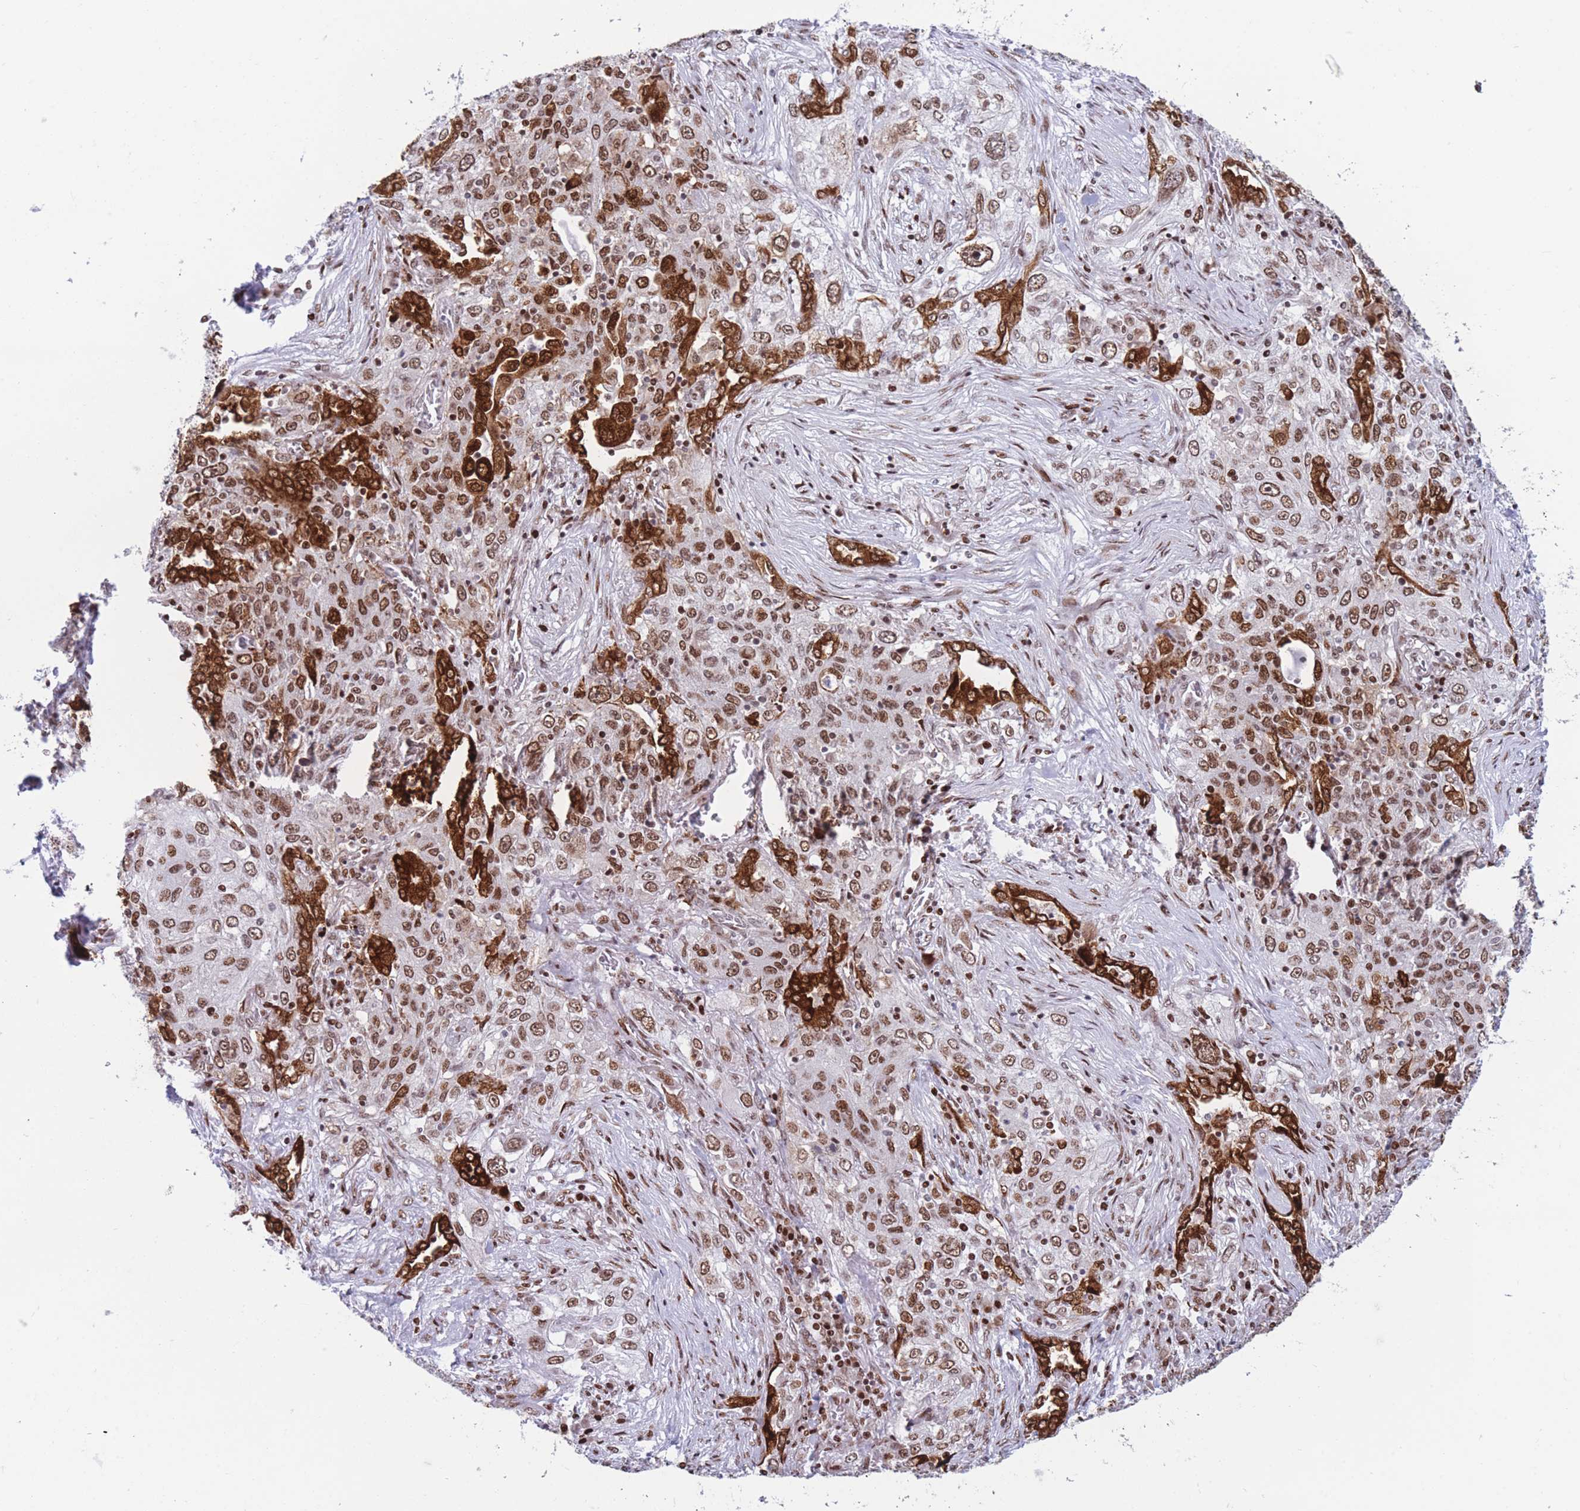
{"staining": {"intensity": "moderate", "quantity": ">75%", "location": "nuclear"}, "tissue": "lung cancer", "cell_type": "Tumor cells", "image_type": "cancer", "snomed": [{"axis": "morphology", "description": "Squamous cell carcinoma, NOS"}, {"axis": "topography", "description": "Lung"}], "caption": "A micrograph of human lung cancer (squamous cell carcinoma) stained for a protein reveals moderate nuclear brown staining in tumor cells. Using DAB (3,3'-diaminobenzidine) (brown) and hematoxylin (blue) stains, captured at high magnification using brightfield microscopy.", "gene": "DNAJC3", "patient": {"sex": "female", "age": 69}}